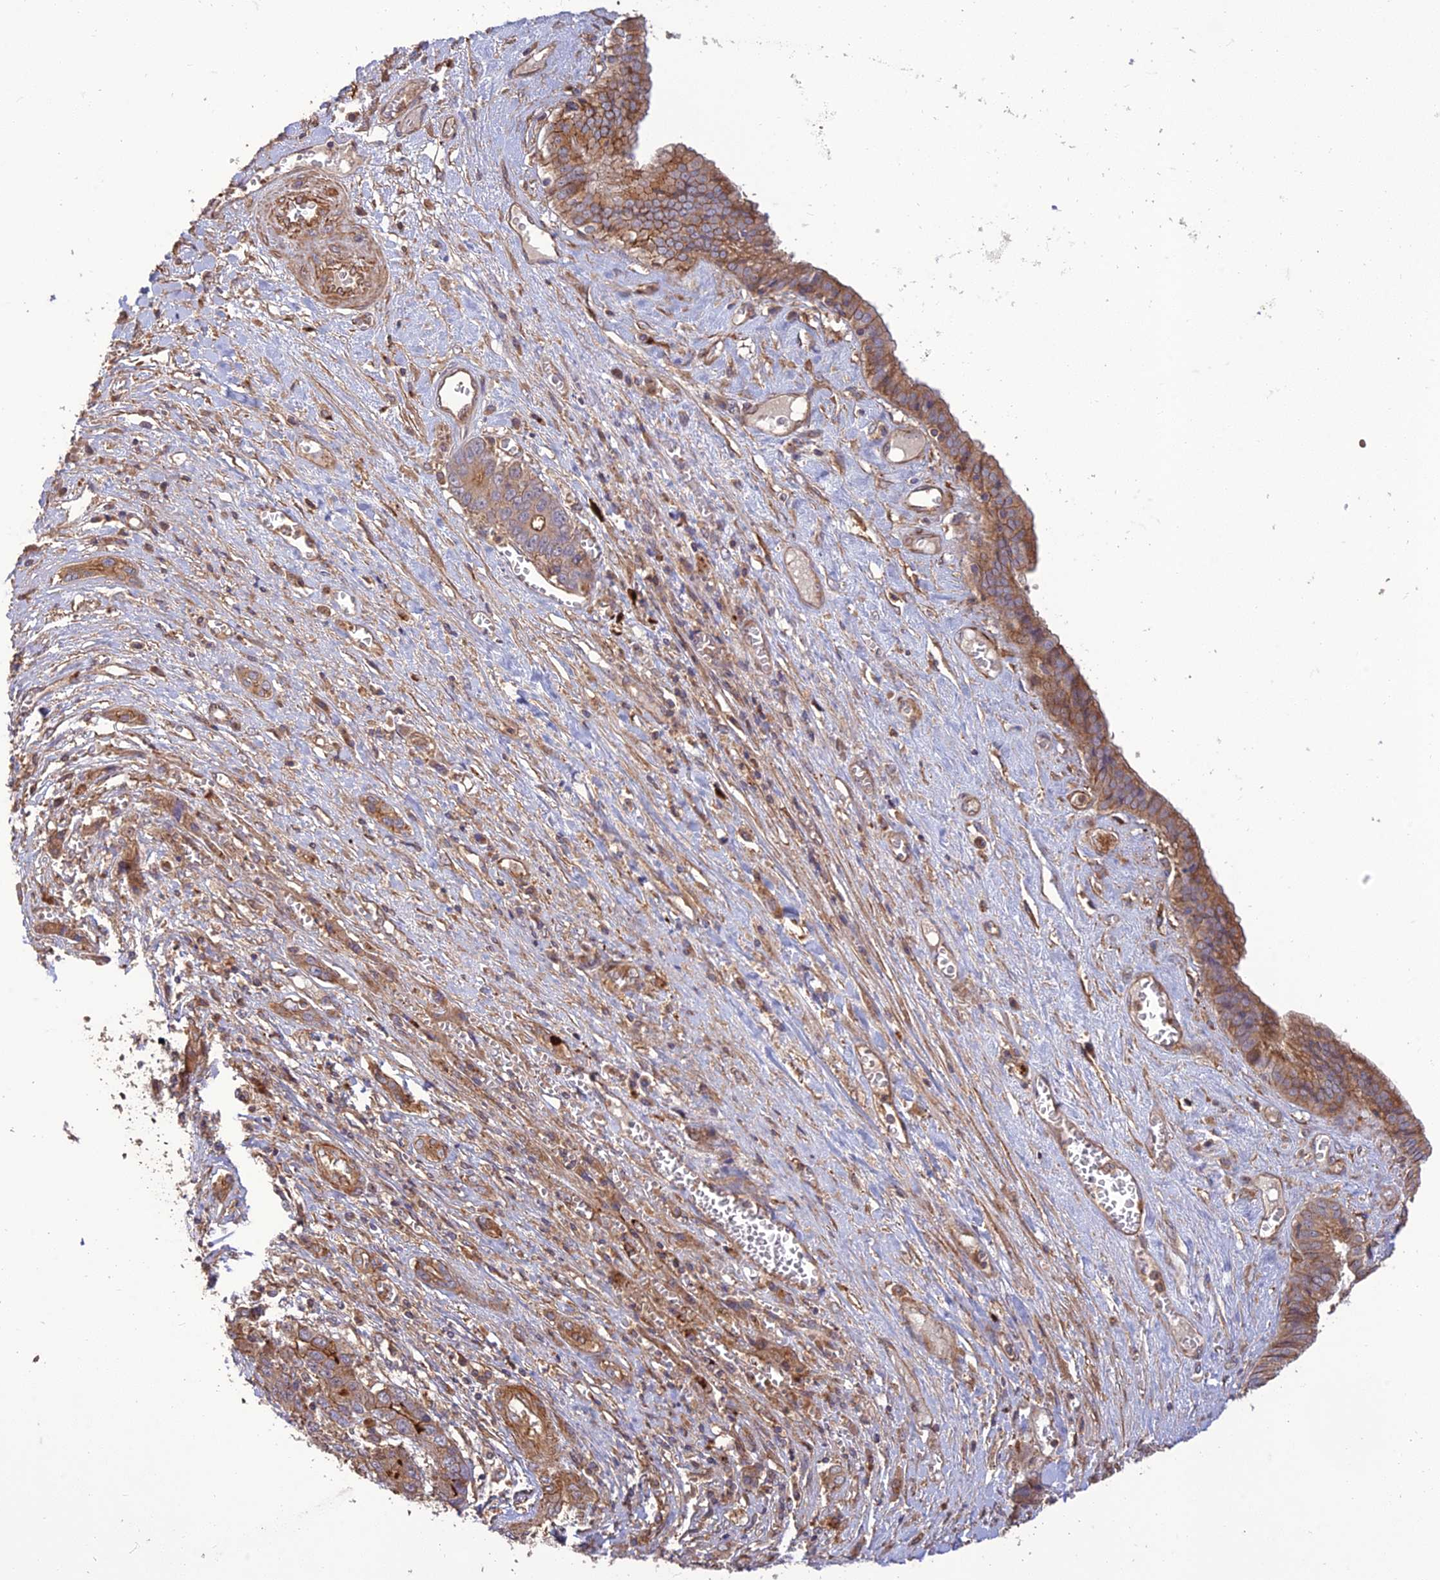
{"staining": {"intensity": "moderate", "quantity": ">75%", "location": "cytoplasmic/membranous"}, "tissue": "liver cancer", "cell_type": "Tumor cells", "image_type": "cancer", "snomed": [{"axis": "morphology", "description": "Cholangiocarcinoma"}, {"axis": "topography", "description": "Liver"}], "caption": "Approximately >75% of tumor cells in liver cancer demonstrate moderate cytoplasmic/membranous protein staining as visualized by brown immunohistochemical staining.", "gene": "TMEM131L", "patient": {"sex": "male", "age": 67}}